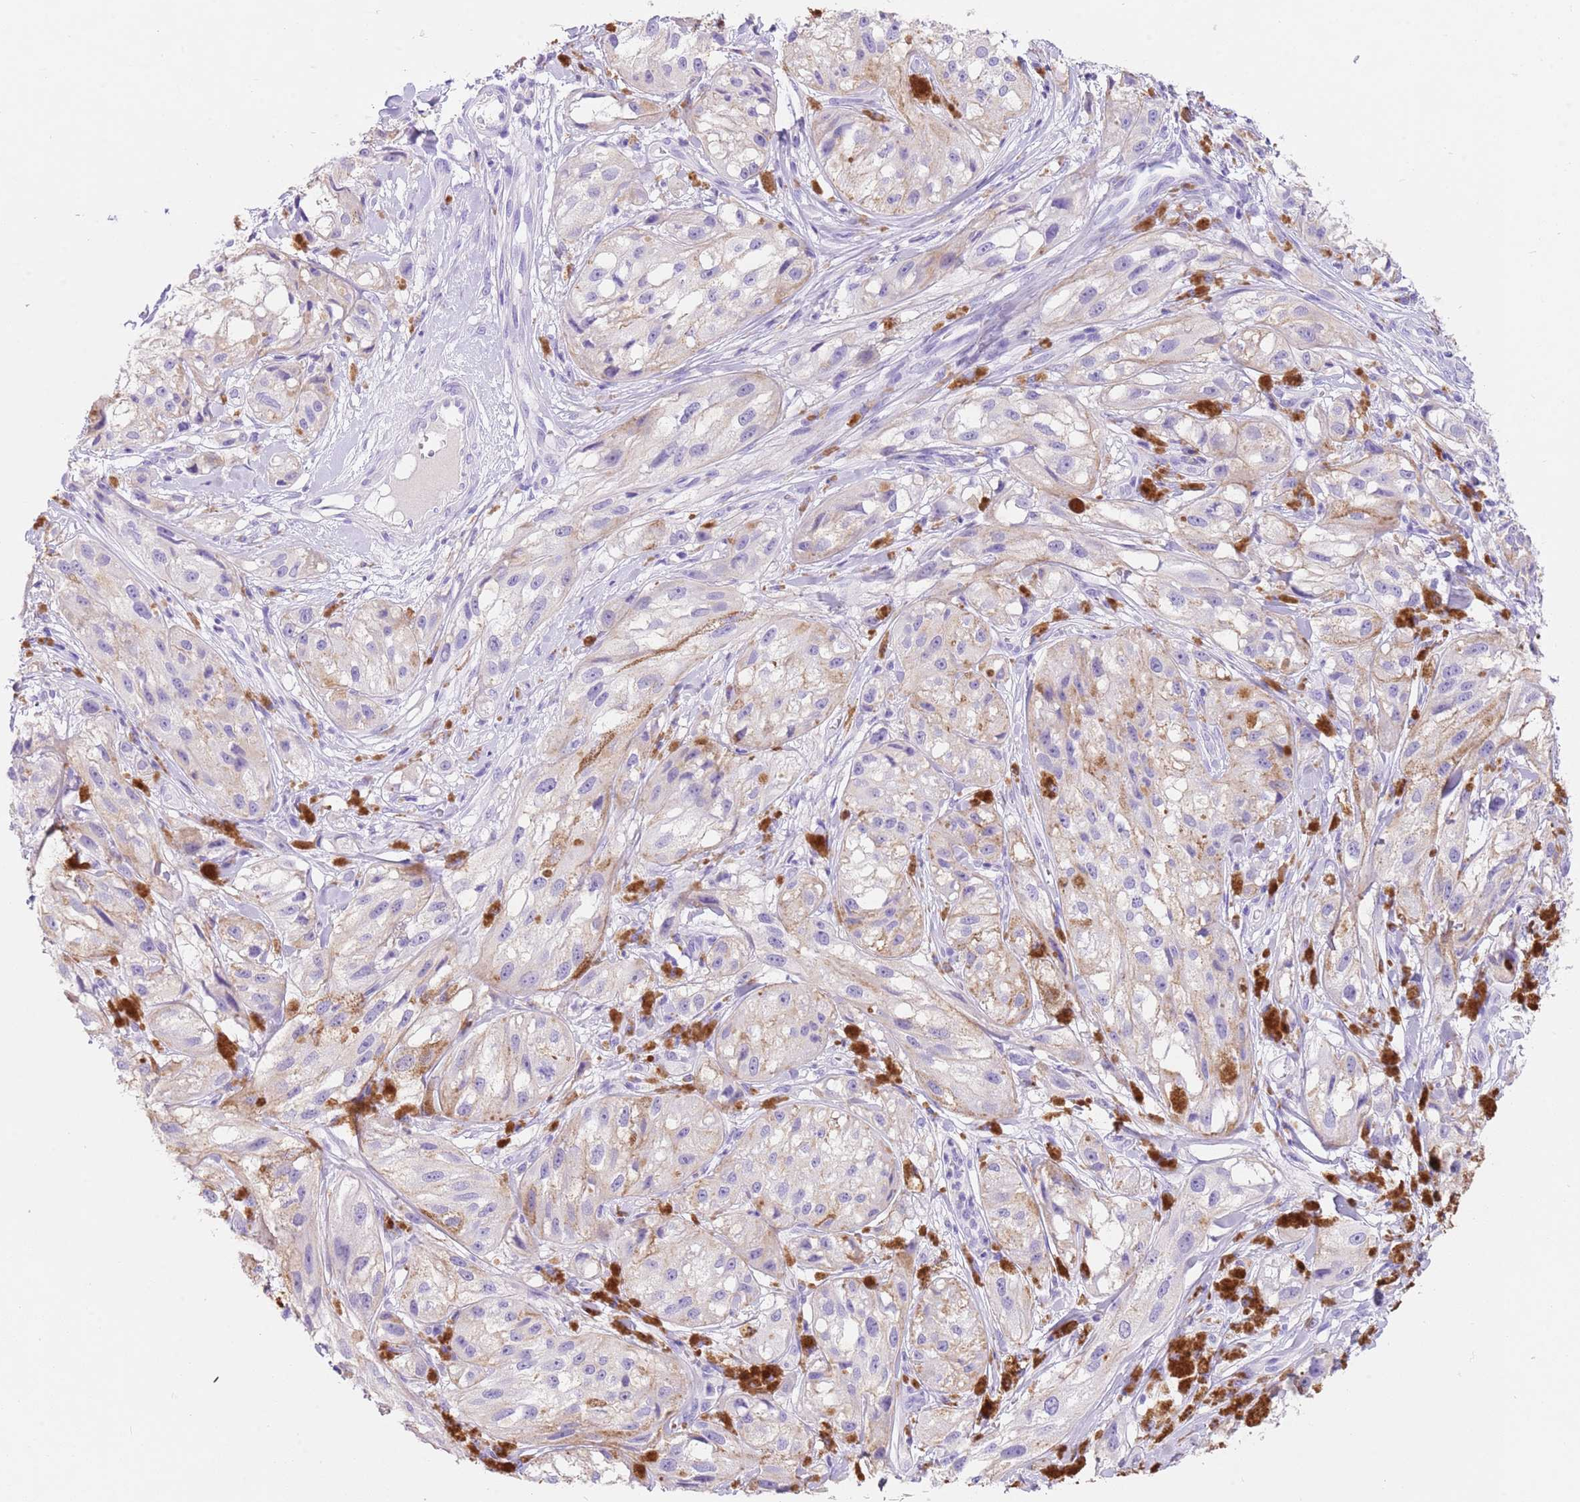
{"staining": {"intensity": "negative", "quantity": "none", "location": "none"}, "tissue": "melanoma", "cell_type": "Tumor cells", "image_type": "cancer", "snomed": [{"axis": "morphology", "description": "Malignant melanoma, NOS"}, {"axis": "topography", "description": "Skin"}], "caption": "An IHC photomicrograph of malignant melanoma is shown. There is no staining in tumor cells of malignant melanoma.", "gene": "CPB1", "patient": {"sex": "male", "age": 88}}